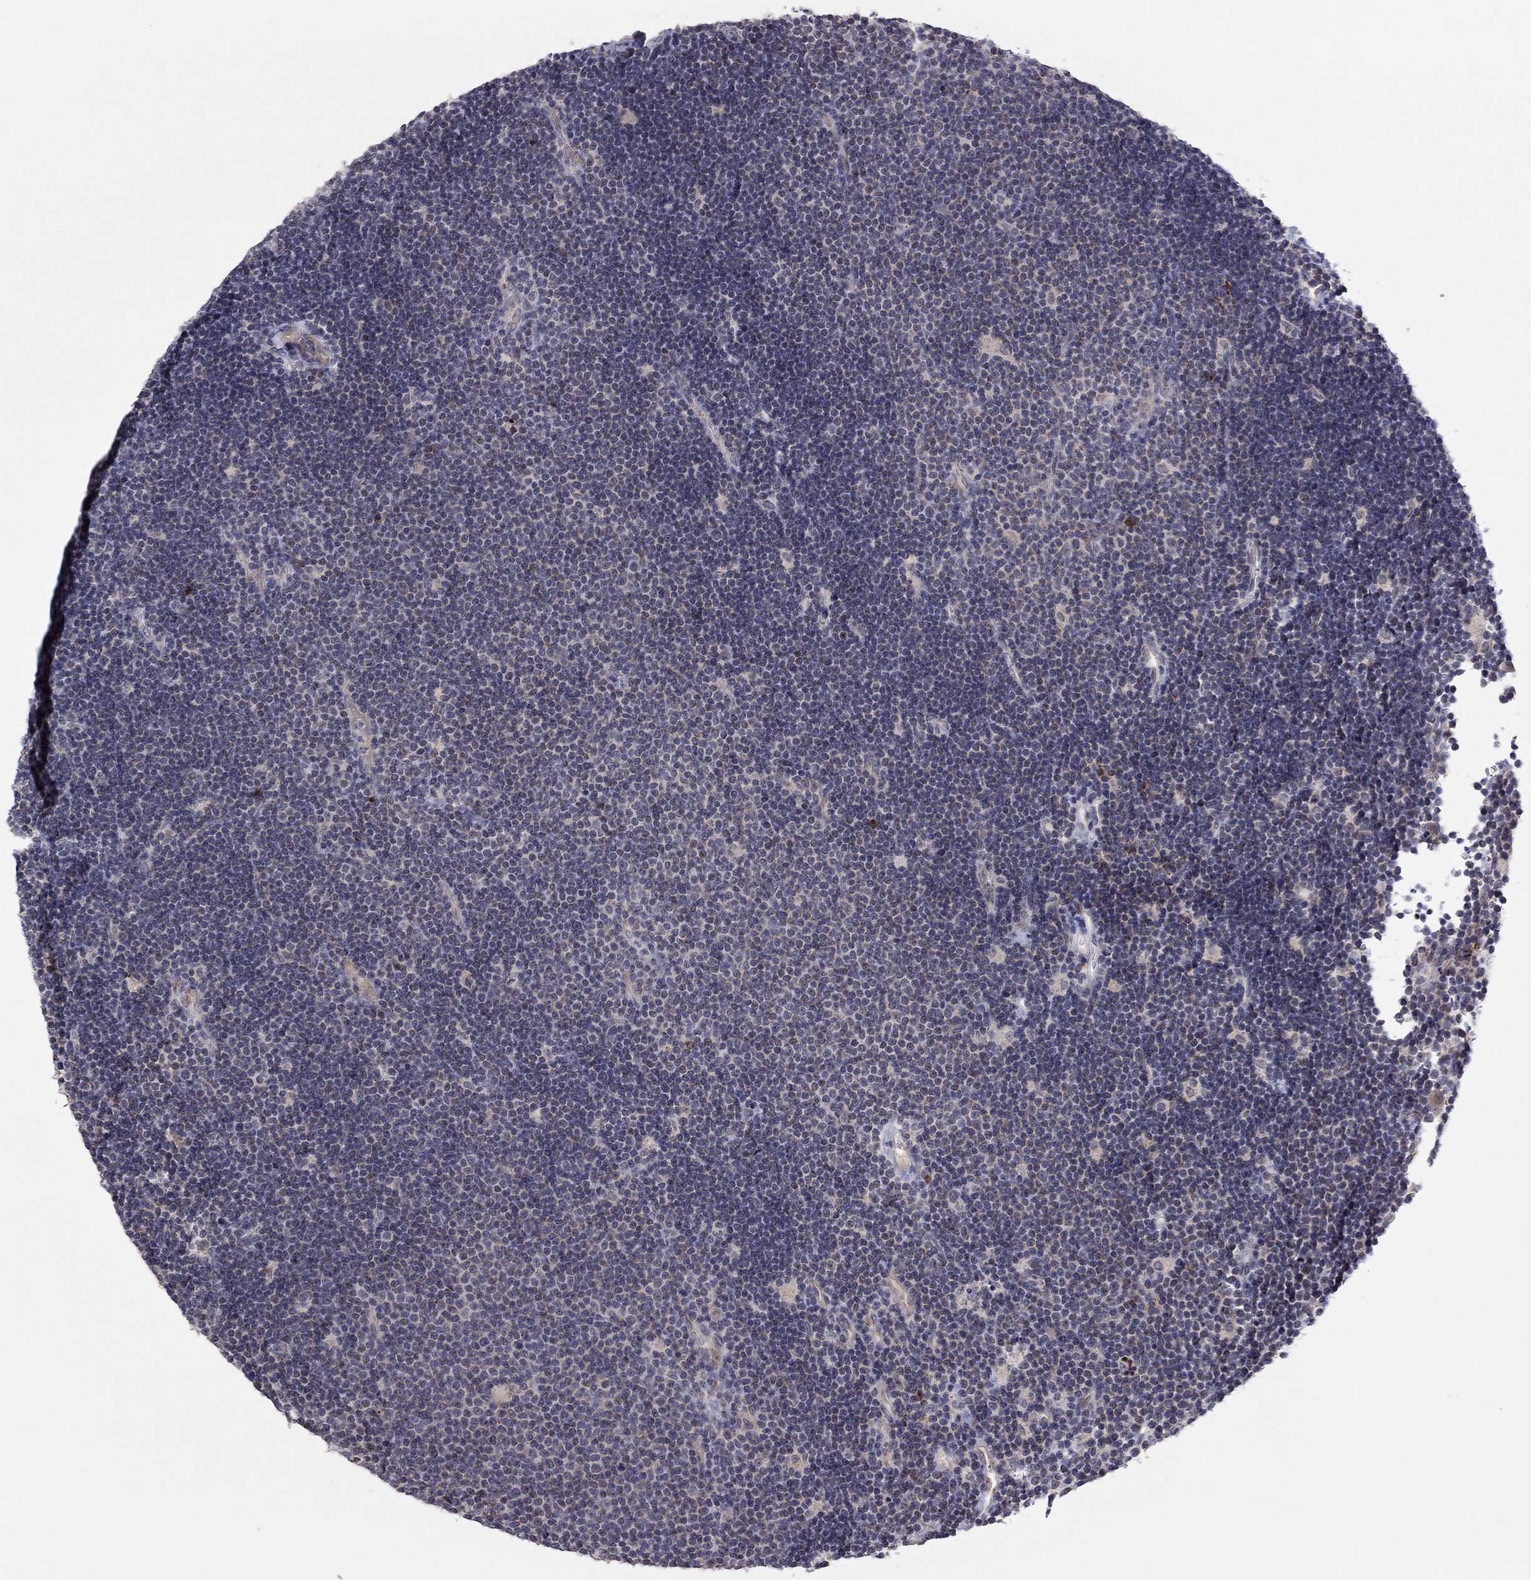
{"staining": {"intensity": "negative", "quantity": "none", "location": "none"}, "tissue": "lymphoma", "cell_type": "Tumor cells", "image_type": "cancer", "snomed": [{"axis": "morphology", "description": "Malignant lymphoma, non-Hodgkin's type, Low grade"}, {"axis": "topography", "description": "Brain"}], "caption": "This histopathology image is of lymphoma stained with immunohistochemistry (IHC) to label a protein in brown with the nuclei are counter-stained blue. There is no expression in tumor cells. (Immunohistochemistry, brightfield microscopy, high magnification).", "gene": "CRACDL", "patient": {"sex": "female", "age": 66}}